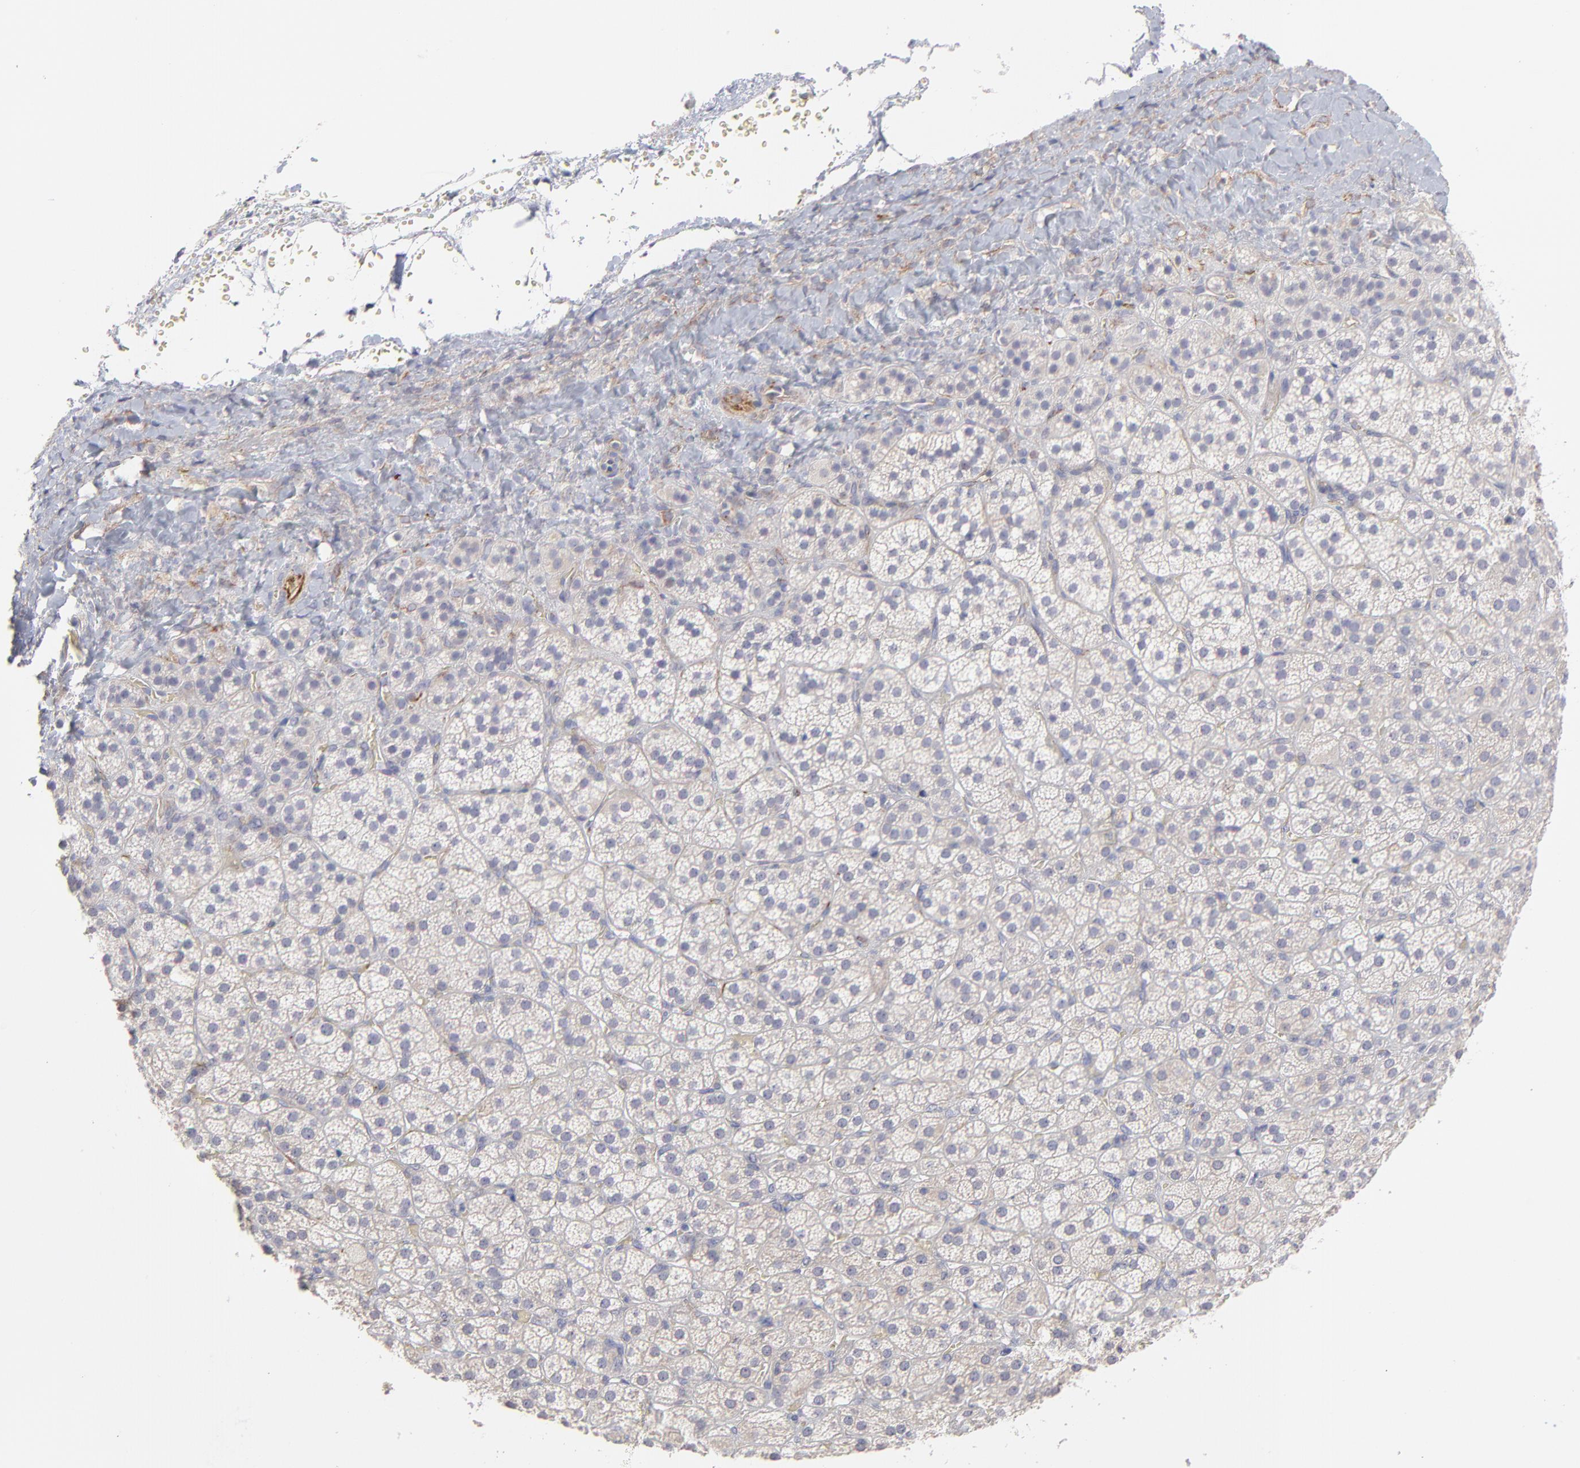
{"staining": {"intensity": "negative", "quantity": "none", "location": "none"}, "tissue": "adrenal gland", "cell_type": "Glandular cells", "image_type": "normal", "snomed": [{"axis": "morphology", "description": "Normal tissue, NOS"}, {"axis": "topography", "description": "Adrenal gland"}], "caption": "This is an IHC histopathology image of unremarkable adrenal gland. There is no positivity in glandular cells.", "gene": "COX8C", "patient": {"sex": "female", "age": 71}}